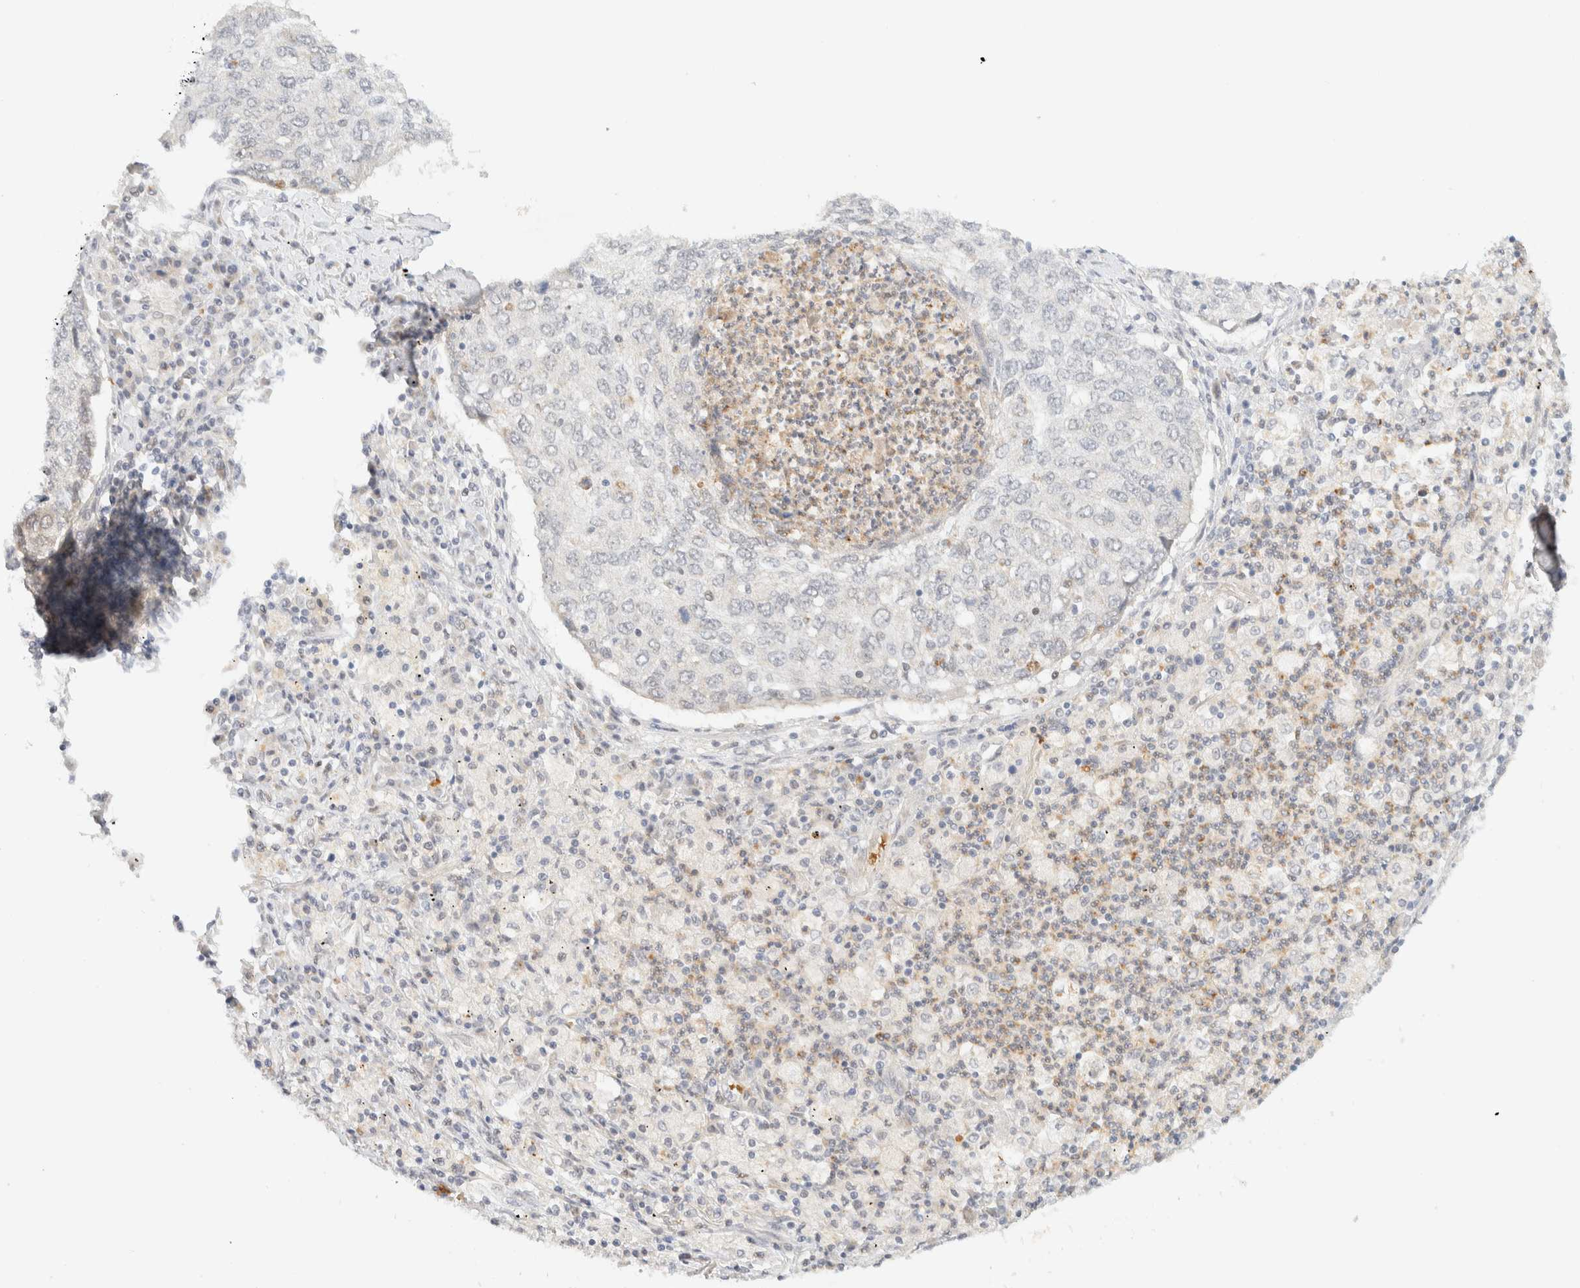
{"staining": {"intensity": "negative", "quantity": "none", "location": "none"}, "tissue": "lung cancer", "cell_type": "Tumor cells", "image_type": "cancer", "snomed": [{"axis": "morphology", "description": "Squamous cell carcinoma, NOS"}, {"axis": "topography", "description": "Lung"}], "caption": "IHC image of human squamous cell carcinoma (lung) stained for a protein (brown), which demonstrates no positivity in tumor cells. (Stains: DAB immunohistochemistry (IHC) with hematoxylin counter stain, Microscopy: brightfield microscopy at high magnification).", "gene": "TNK1", "patient": {"sex": "female", "age": 63}}